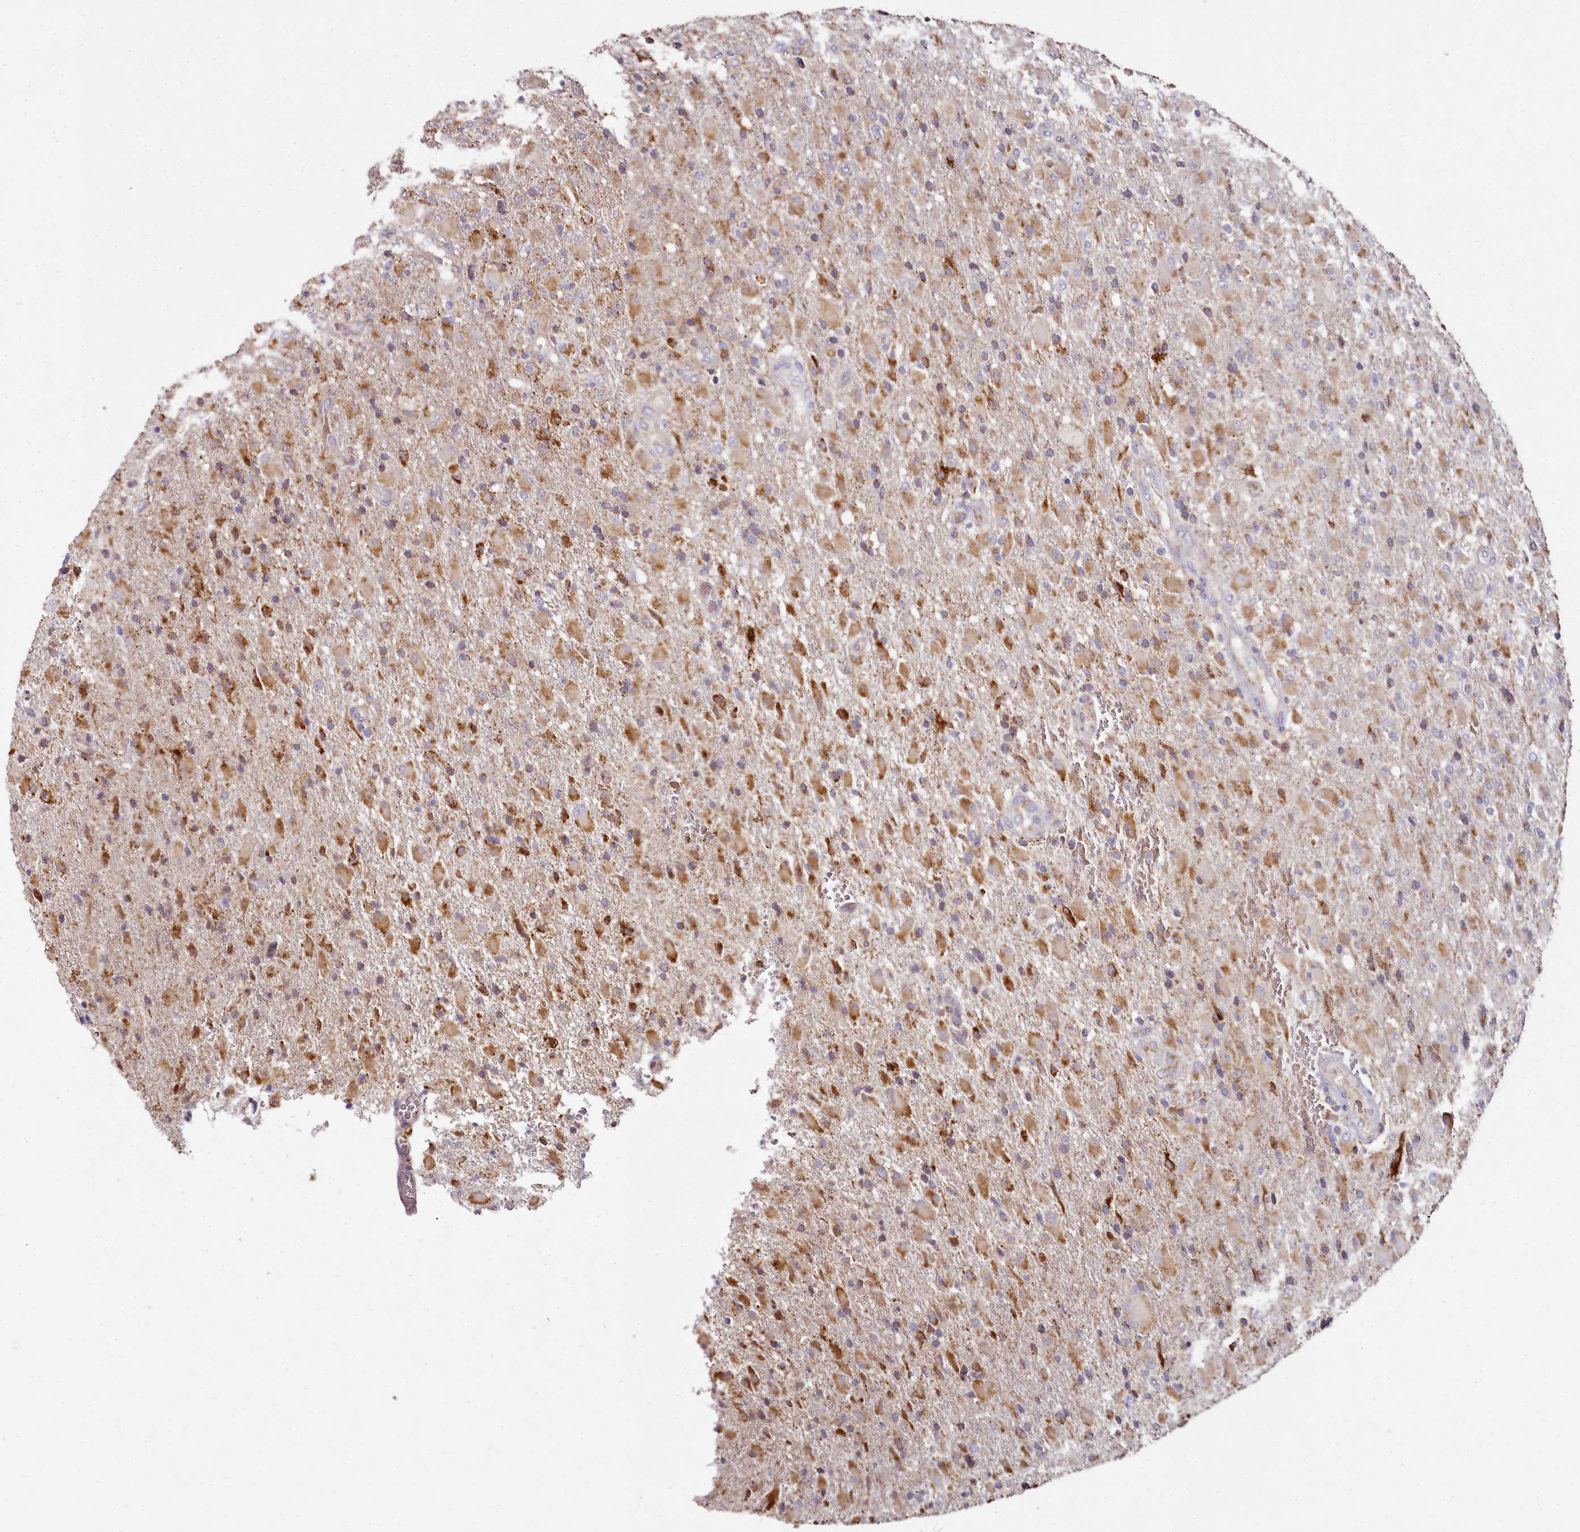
{"staining": {"intensity": "moderate", "quantity": ">75%", "location": "cytoplasmic/membranous"}, "tissue": "glioma", "cell_type": "Tumor cells", "image_type": "cancer", "snomed": [{"axis": "morphology", "description": "Glioma, malignant, Low grade"}, {"axis": "topography", "description": "Brain"}], "caption": "Tumor cells show medium levels of moderate cytoplasmic/membranous expression in about >75% of cells in human malignant glioma (low-grade).", "gene": "ACSS1", "patient": {"sex": "male", "age": 65}}